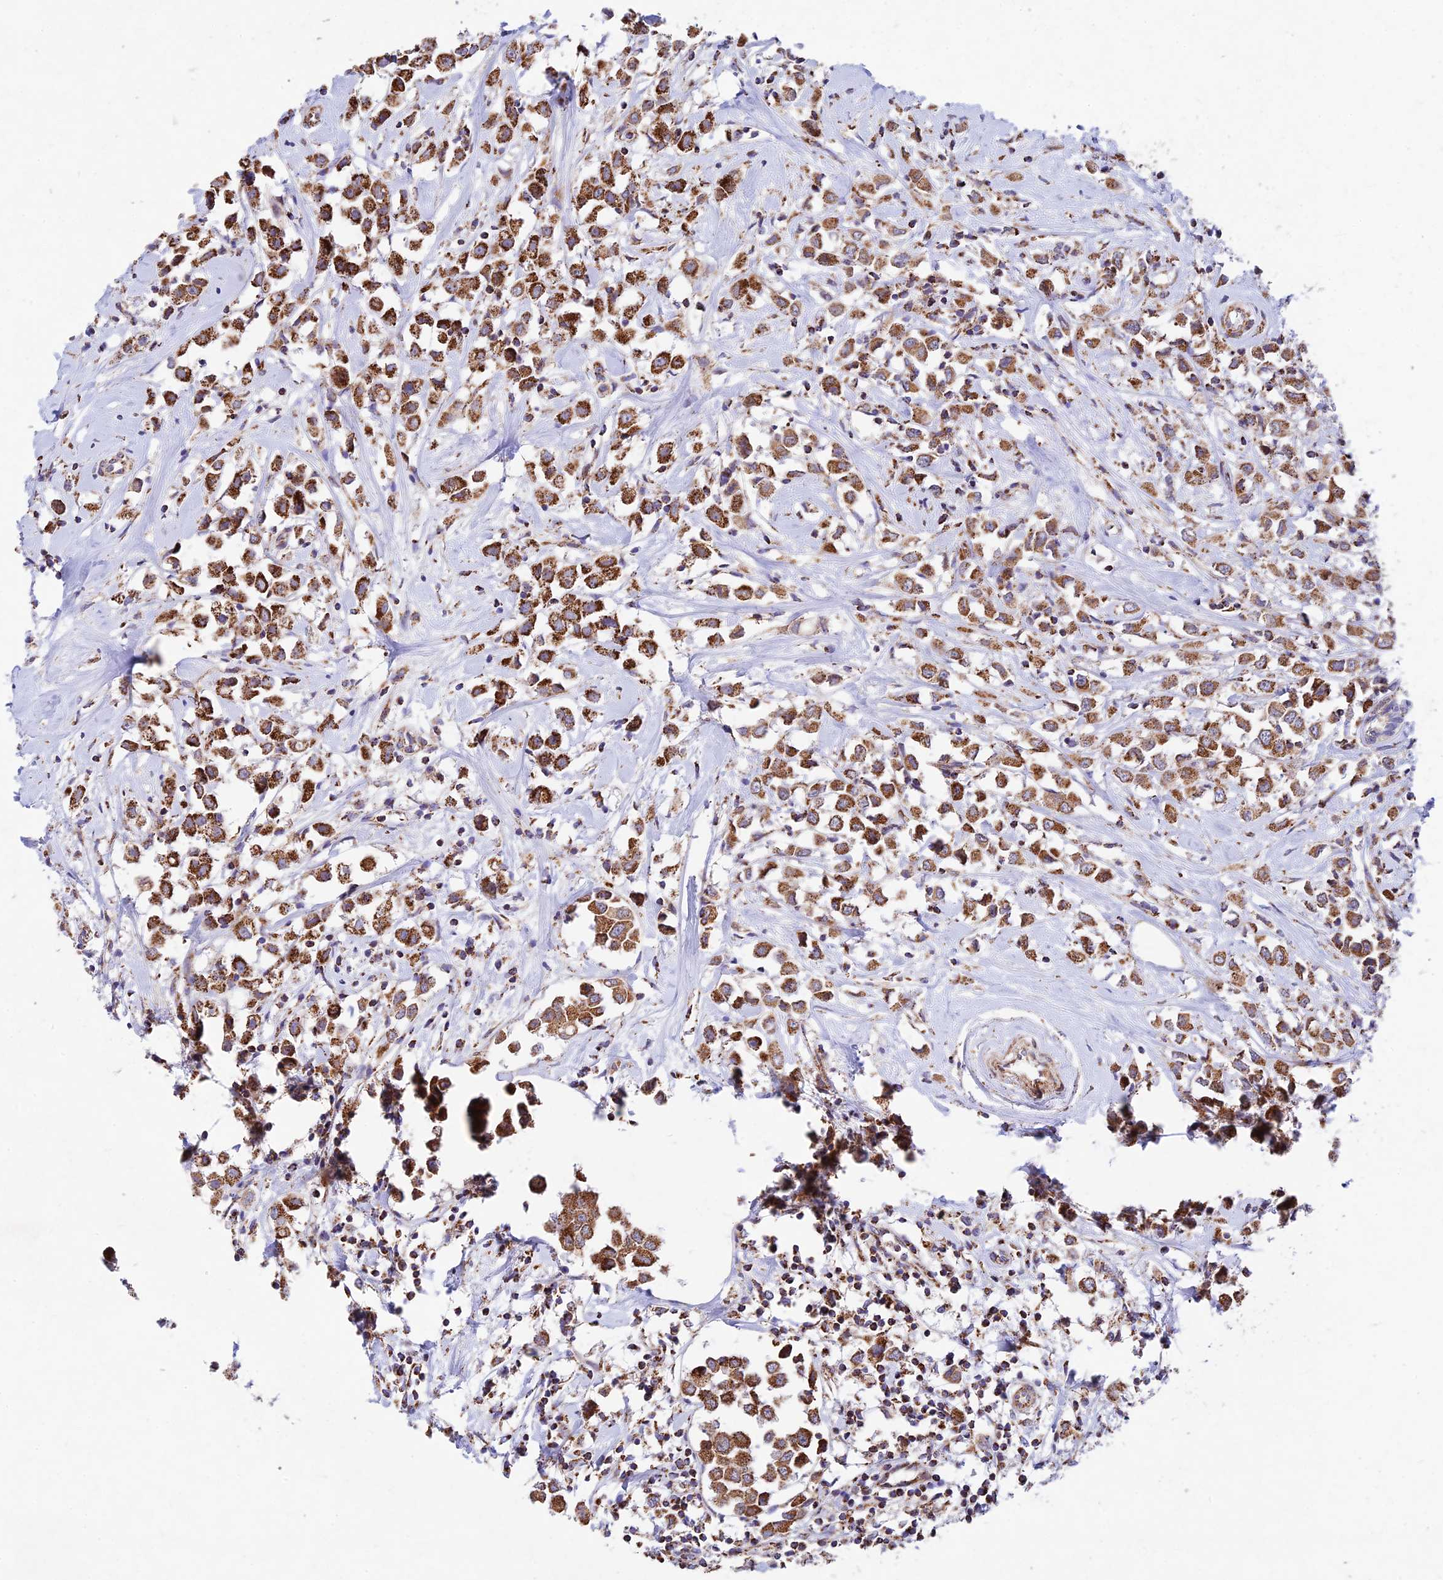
{"staining": {"intensity": "strong", "quantity": ">75%", "location": "cytoplasmic/membranous"}, "tissue": "breast cancer", "cell_type": "Tumor cells", "image_type": "cancer", "snomed": [{"axis": "morphology", "description": "Duct carcinoma"}, {"axis": "topography", "description": "Breast"}], "caption": "Protein staining shows strong cytoplasmic/membranous expression in about >75% of tumor cells in infiltrating ductal carcinoma (breast).", "gene": "KHDC3L", "patient": {"sex": "female", "age": 61}}